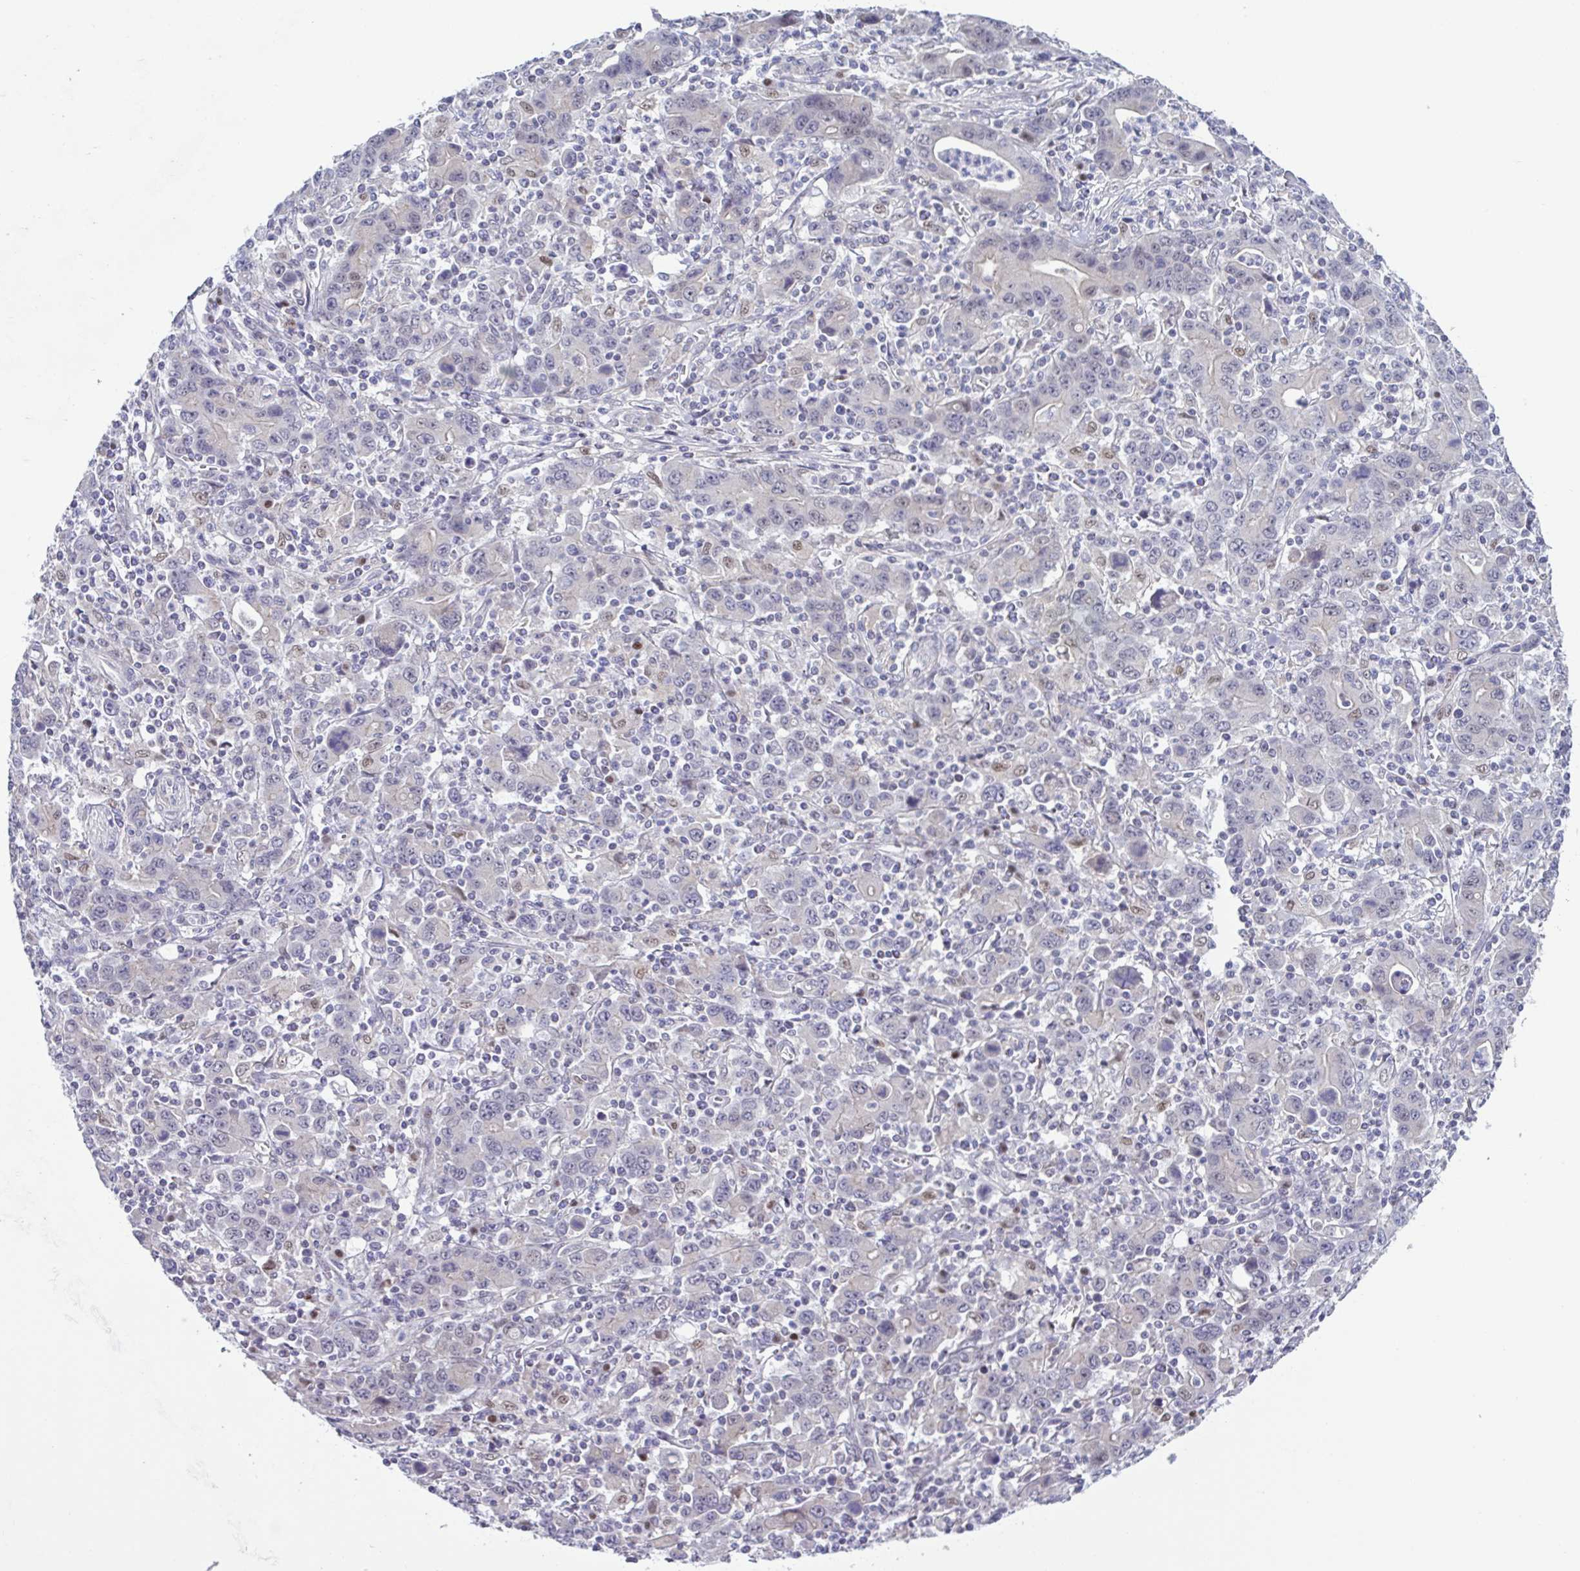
{"staining": {"intensity": "negative", "quantity": "none", "location": "none"}, "tissue": "stomach cancer", "cell_type": "Tumor cells", "image_type": "cancer", "snomed": [{"axis": "morphology", "description": "Adenocarcinoma, NOS"}, {"axis": "topography", "description": "Stomach, upper"}], "caption": "This is an IHC micrograph of adenocarcinoma (stomach). There is no staining in tumor cells.", "gene": "UBE2Q1", "patient": {"sex": "male", "age": 69}}